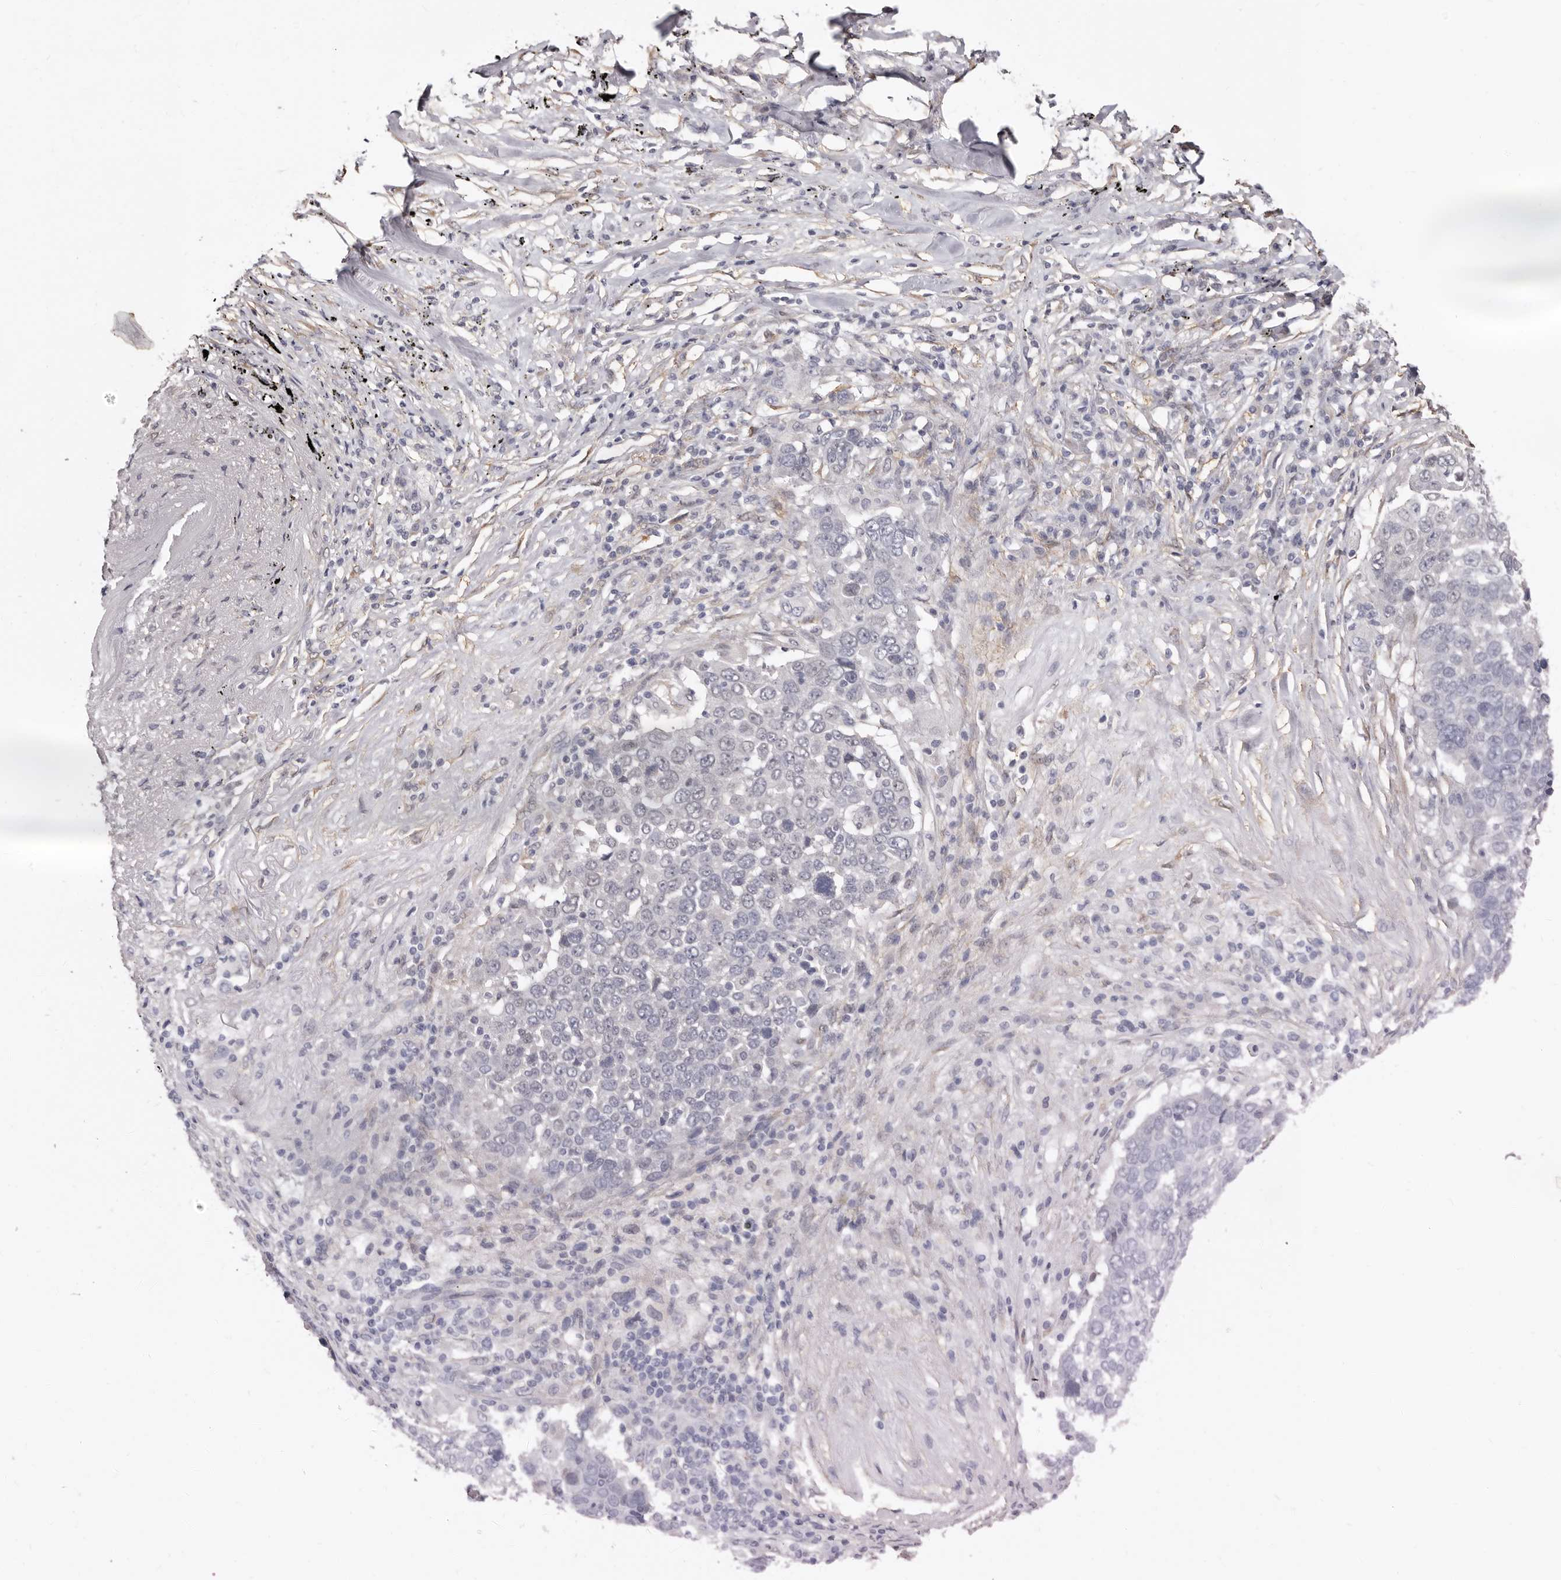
{"staining": {"intensity": "negative", "quantity": "none", "location": "none"}, "tissue": "lung cancer", "cell_type": "Tumor cells", "image_type": "cancer", "snomed": [{"axis": "morphology", "description": "Squamous cell carcinoma, NOS"}, {"axis": "topography", "description": "Lung"}], "caption": "This photomicrograph is of lung squamous cell carcinoma stained with immunohistochemistry to label a protein in brown with the nuclei are counter-stained blue. There is no staining in tumor cells.", "gene": "KHDRBS2", "patient": {"sex": "male", "age": 66}}